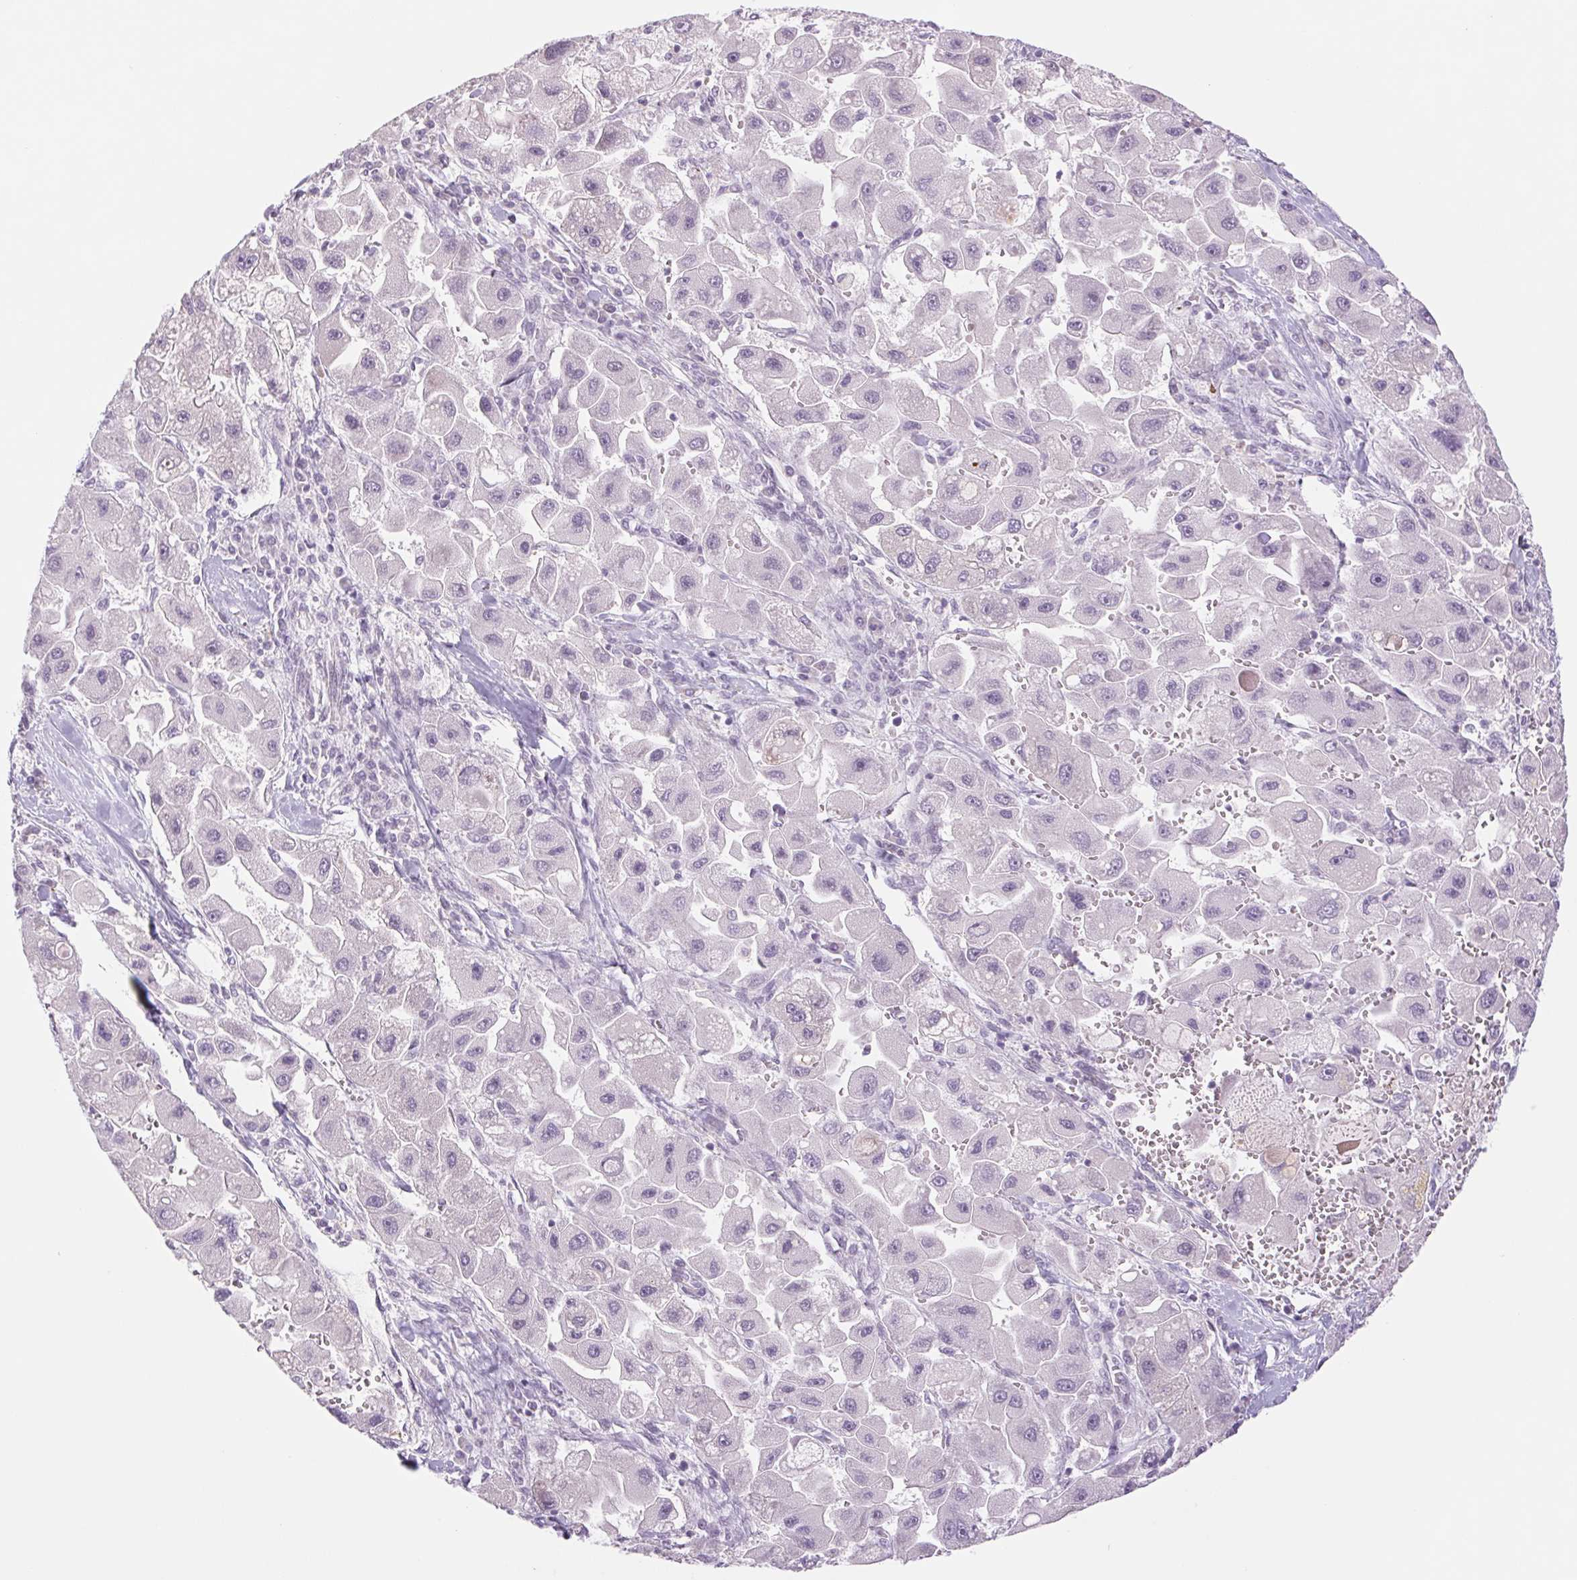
{"staining": {"intensity": "negative", "quantity": "none", "location": "none"}, "tissue": "liver cancer", "cell_type": "Tumor cells", "image_type": "cancer", "snomed": [{"axis": "morphology", "description": "Carcinoma, Hepatocellular, NOS"}, {"axis": "topography", "description": "Liver"}], "caption": "High magnification brightfield microscopy of liver cancer stained with DAB (3,3'-diaminobenzidine) (brown) and counterstained with hematoxylin (blue): tumor cells show no significant positivity.", "gene": "KRT1", "patient": {"sex": "male", "age": 24}}